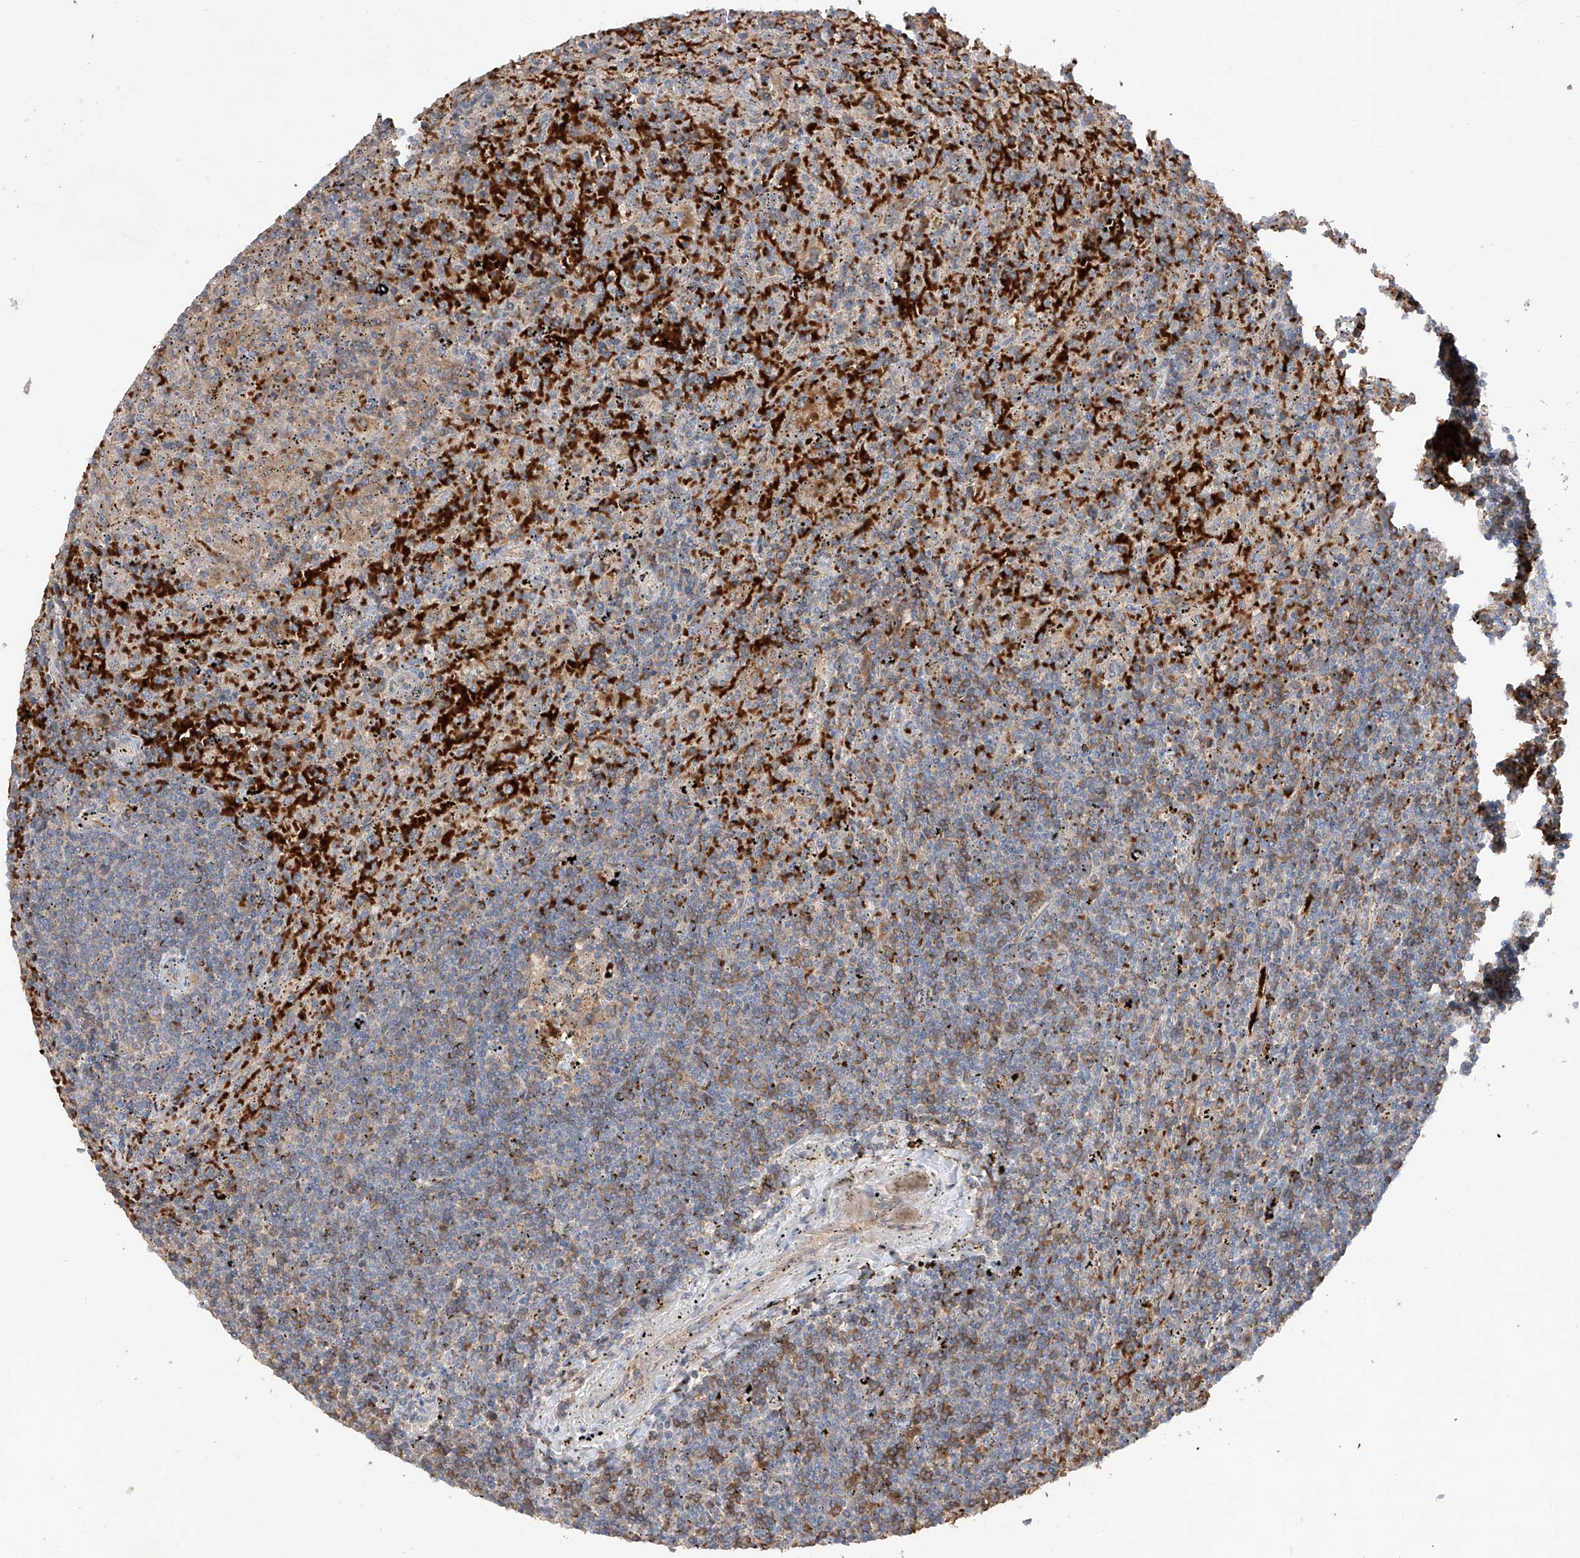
{"staining": {"intensity": "negative", "quantity": "none", "location": "none"}, "tissue": "lymphoma", "cell_type": "Tumor cells", "image_type": "cancer", "snomed": [{"axis": "morphology", "description": "Malignant lymphoma, non-Hodgkin's type, Low grade"}, {"axis": "topography", "description": "Spleen"}], "caption": "Immunohistochemistry of lymphoma exhibits no positivity in tumor cells.", "gene": "EDN1", "patient": {"sex": "male", "age": 76}}